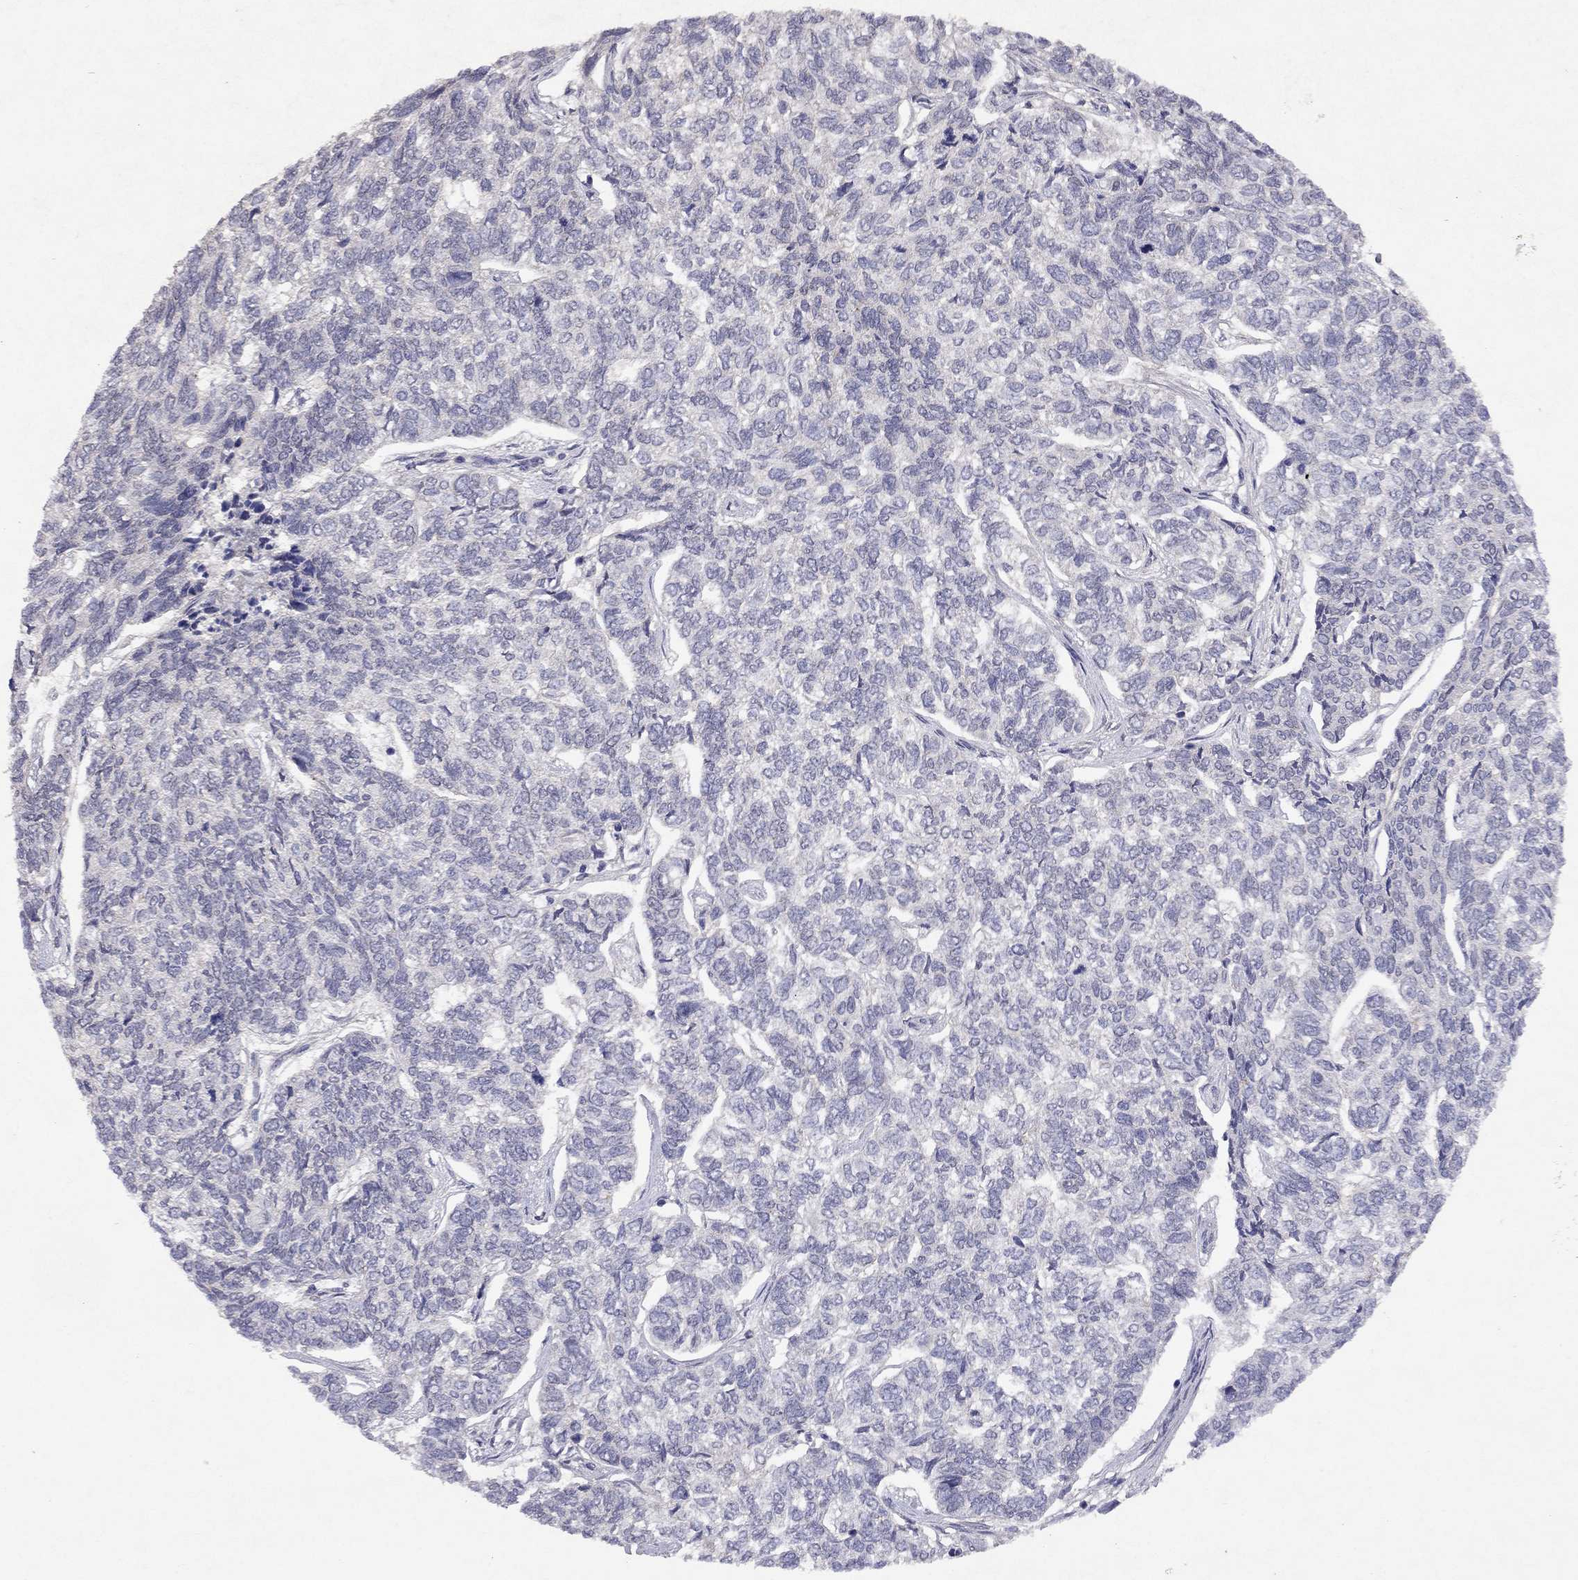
{"staining": {"intensity": "negative", "quantity": "none", "location": "none"}, "tissue": "skin cancer", "cell_type": "Tumor cells", "image_type": "cancer", "snomed": [{"axis": "morphology", "description": "Basal cell carcinoma"}, {"axis": "topography", "description": "Skin"}], "caption": "Photomicrograph shows no significant protein positivity in tumor cells of skin cancer.", "gene": "ESR2", "patient": {"sex": "female", "age": 65}}